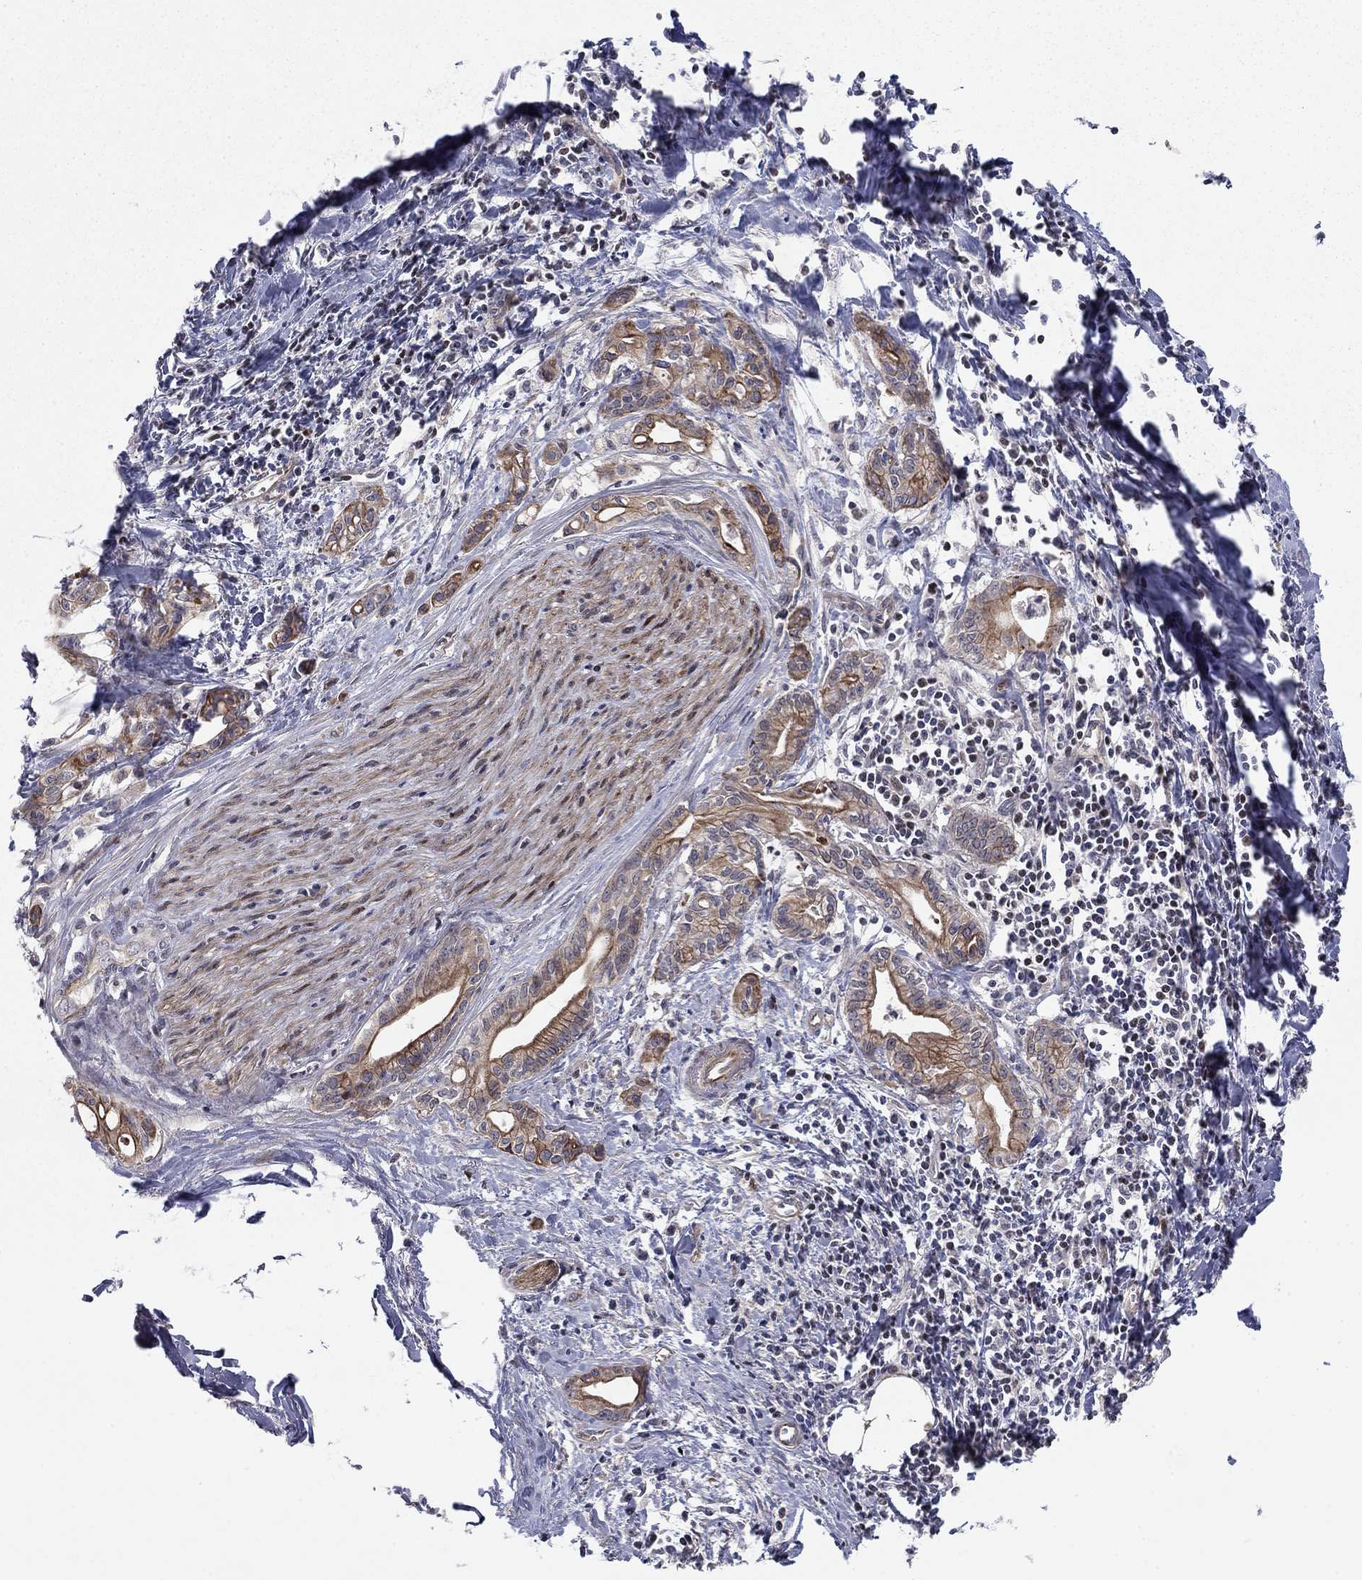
{"staining": {"intensity": "moderate", "quantity": "25%-75%", "location": "cytoplasmic/membranous"}, "tissue": "pancreatic cancer", "cell_type": "Tumor cells", "image_type": "cancer", "snomed": [{"axis": "morphology", "description": "Adenocarcinoma, NOS"}, {"axis": "topography", "description": "Pancreas"}], "caption": "Immunohistochemical staining of pancreatic cancer (adenocarcinoma) shows medium levels of moderate cytoplasmic/membranous protein staining in about 25%-75% of tumor cells. (Stains: DAB (3,3'-diaminobenzidine) in brown, nuclei in blue, Microscopy: brightfield microscopy at high magnification).", "gene": "BCL11A", "patient": {"sex": "male", "age": 71}}